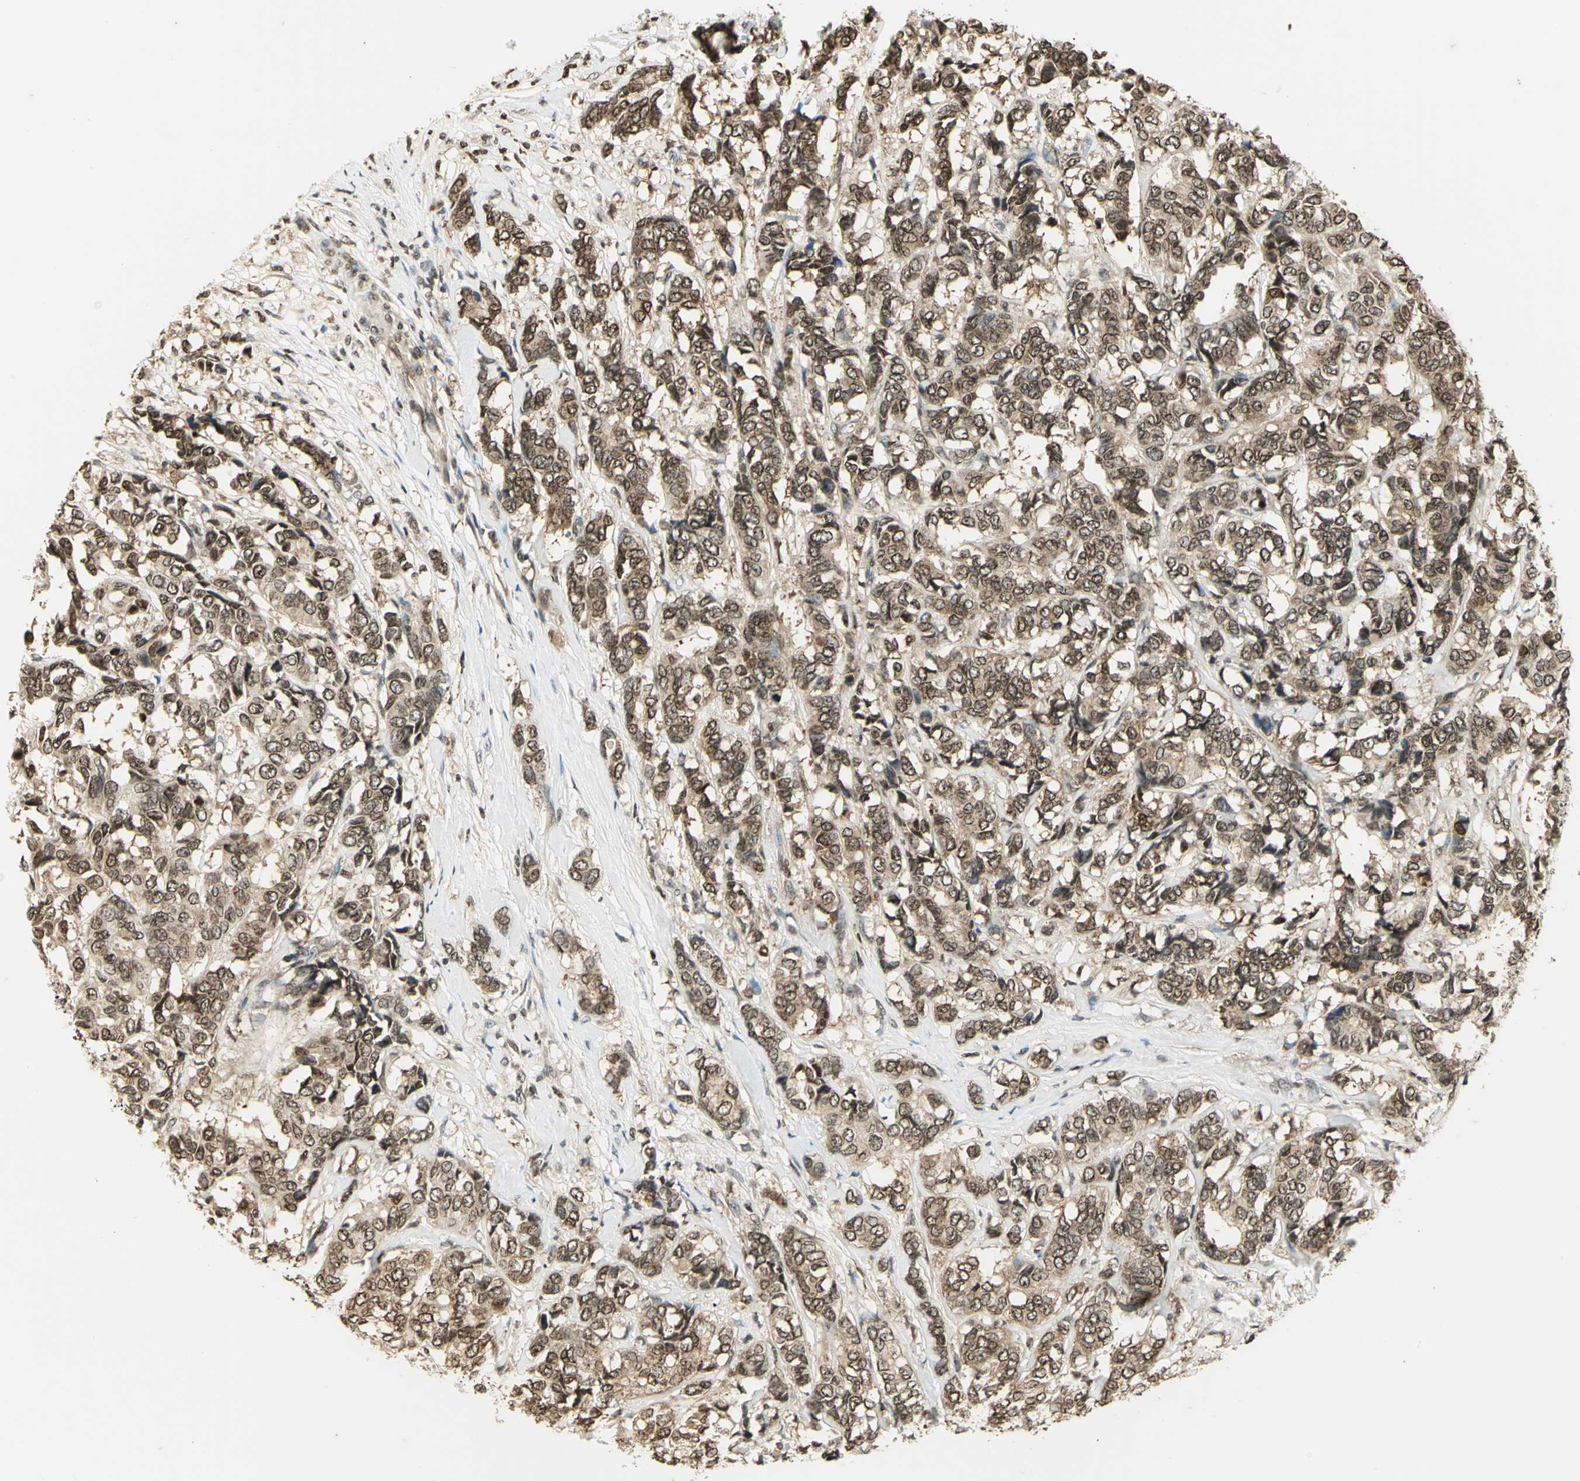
{"staining": {"intensity": "strong", "quantity": ">75%", "location": "cytoplasmic/membranous,nuclear"}, "tissue": "breast cancer", "cell_type": "Tumor cells", "image_type": "cancer", "snomed": [{"axis": "morphology", "description": "Duct carcinoma"}, {"axis": "topography", "description": "Breast"}], "caption": "Human breast cancer stained for a protein (brown) displays strong cytoplasmic/membranous and nuclear positive staining in approximately >75% of tumor cells.", "gene": "LGALS3", "patient": {"sex": "female", "age": 87}}